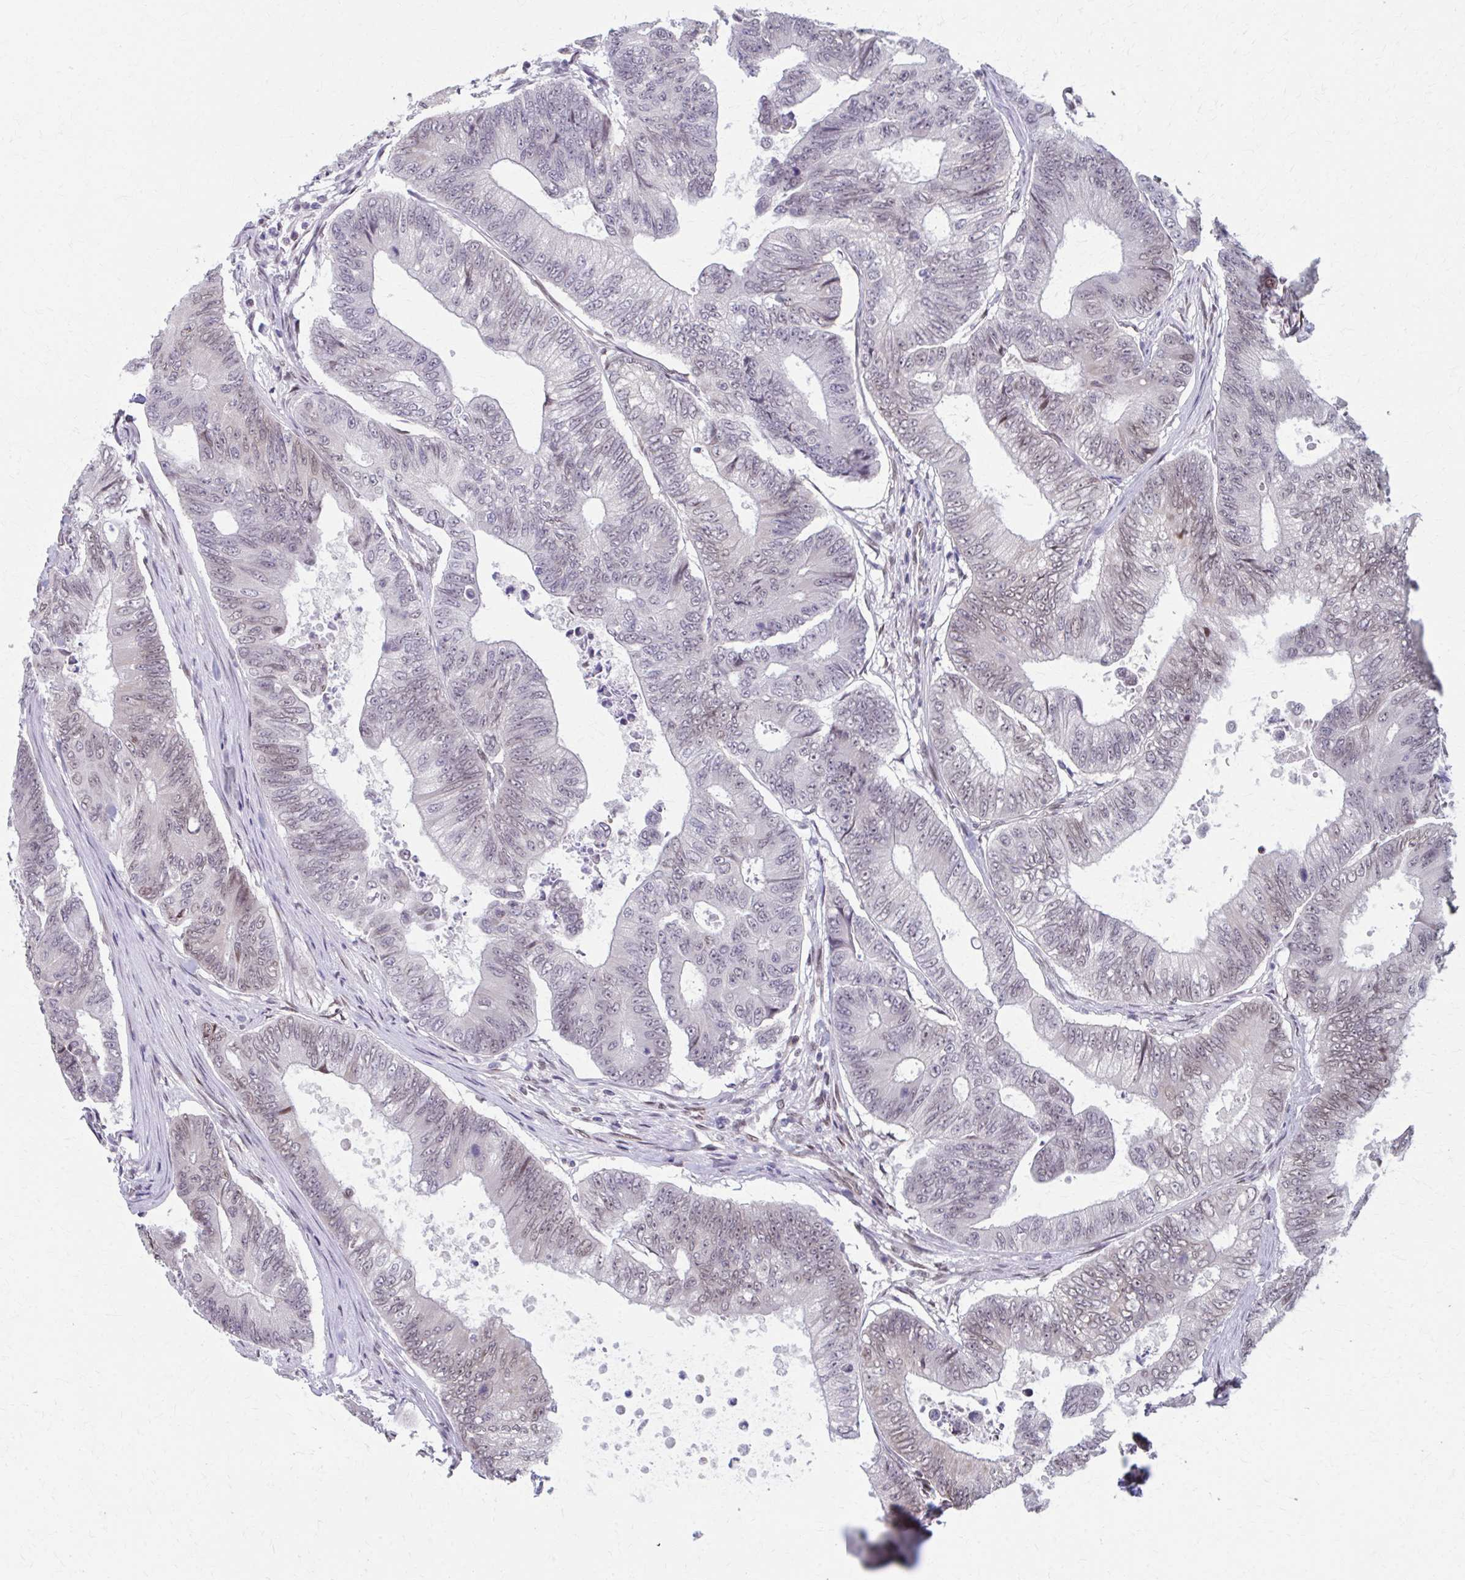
{"staining": {"intensity": "weak", "quantity": "25%-75%", "location": "nuclear"}, "tissue": "colorectal cancer", "cell_type": "Tumor cells", "image_type": "cancer", "snomed": [{"axis": "morphology", "description": "Adenocarcinoma, NOS"}, {"axis": "topography", "description": "Colon"}], "caption": "A brown stain highlights weak nuclear positivity of a protein in human colorectal cancer (adenocarcinoma) tumor cells. (DAB IHC, brown staining for protein, blue staining for nuclei).", "gene": "SETBP1", "patient": {"sex": "female", "age": 48}}